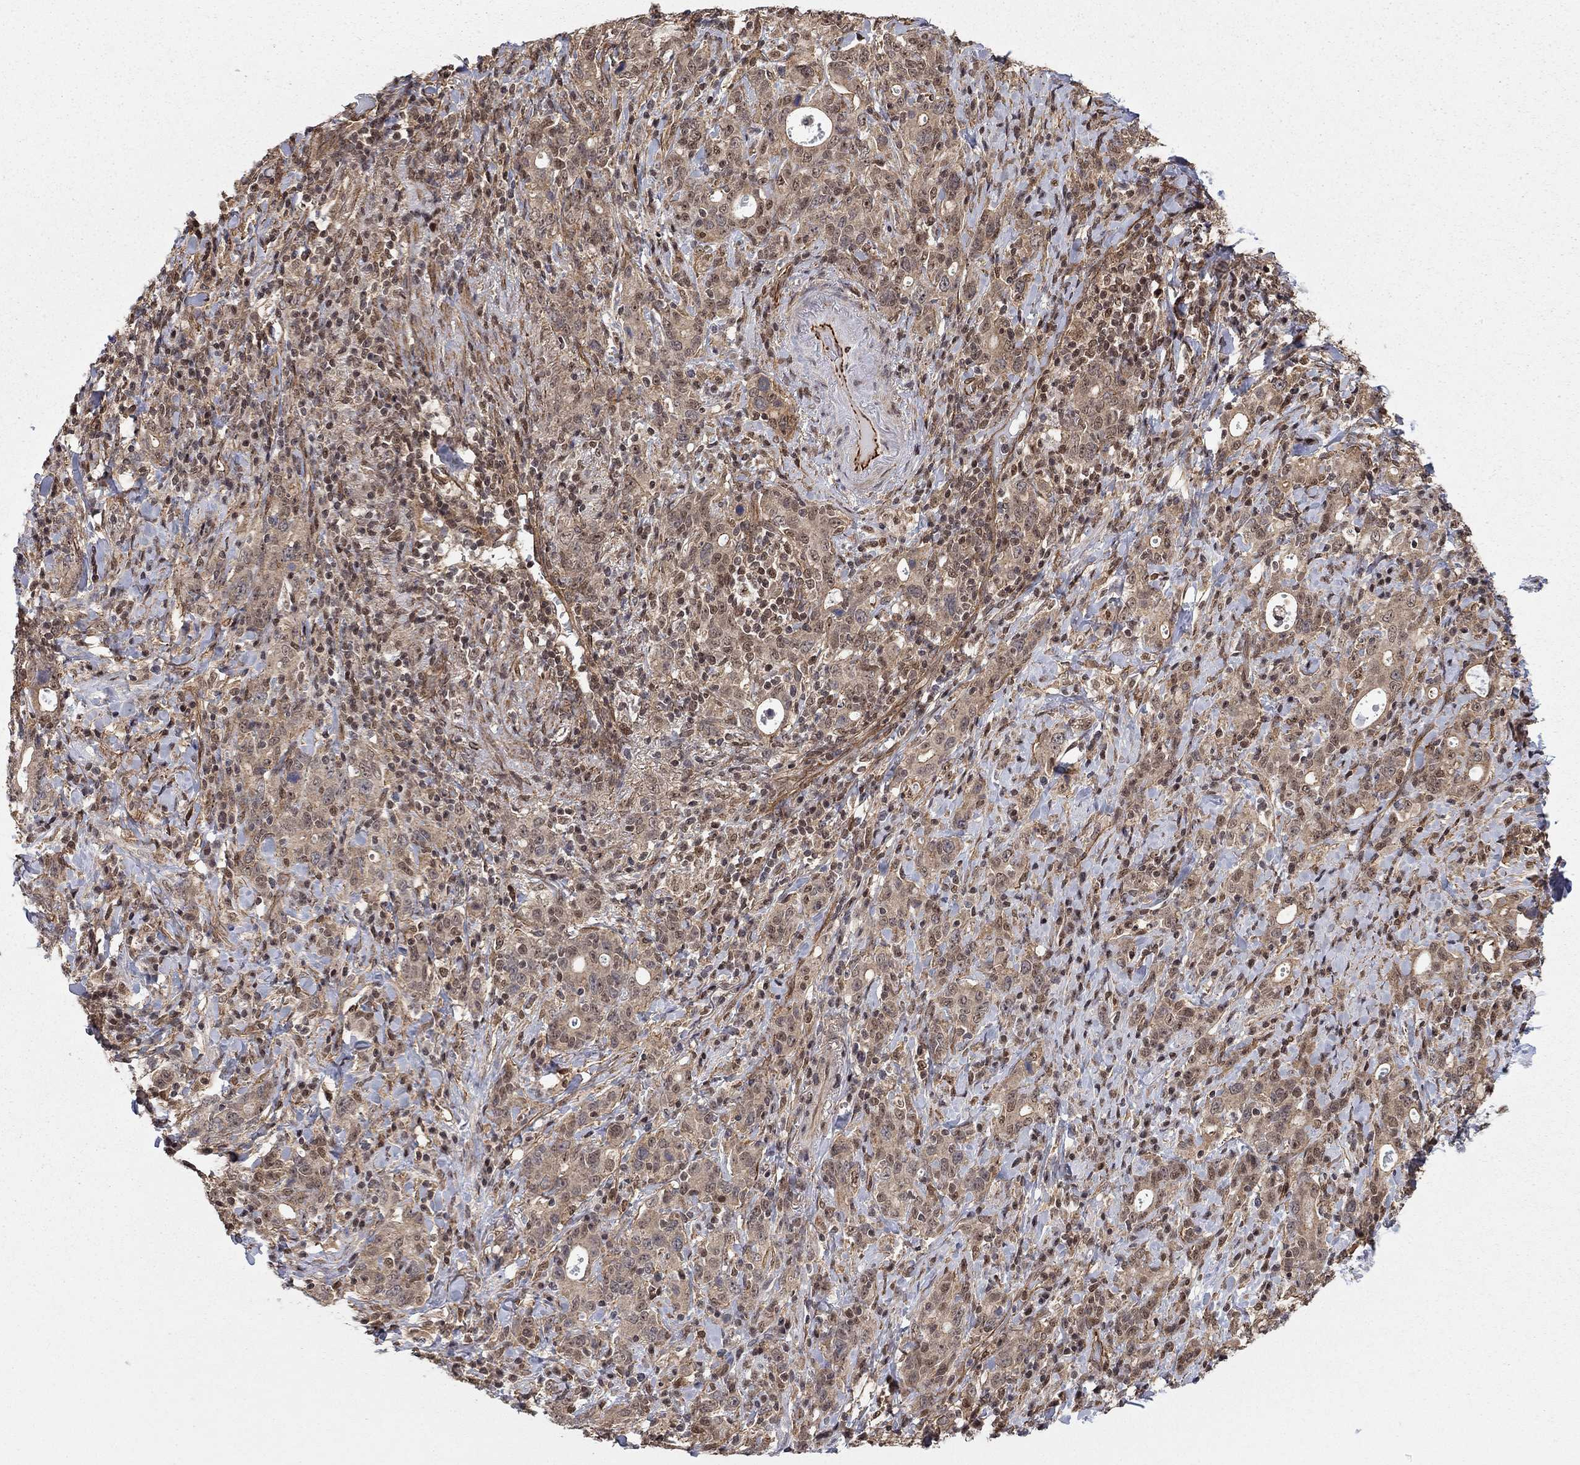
{"staining": {"intensity": "moderate", "quantity": ">75%", "location": "cytoplasmic/membranous"}, "tissue": "stomach cancer", "cell_type": "Tumor cells", "image_type": "cancer", "snomed": [{"axis": "morphology", "description": "Adenocarcinoma, NOS"}, {"axis": "topography", "description": "Stomach"}], "caption": "Protein expression analysis of human adenocarcinoma (stomach) reveals moderate cytoplasmic/membranous expression in approximately >75% of tumor cells. (DAB (3,3'-diaminobenzidine) = brown stain, brightfield microscopy at high magnification).", "gene": "TDP1", "patient": {"sex": "male", "age": 79}}